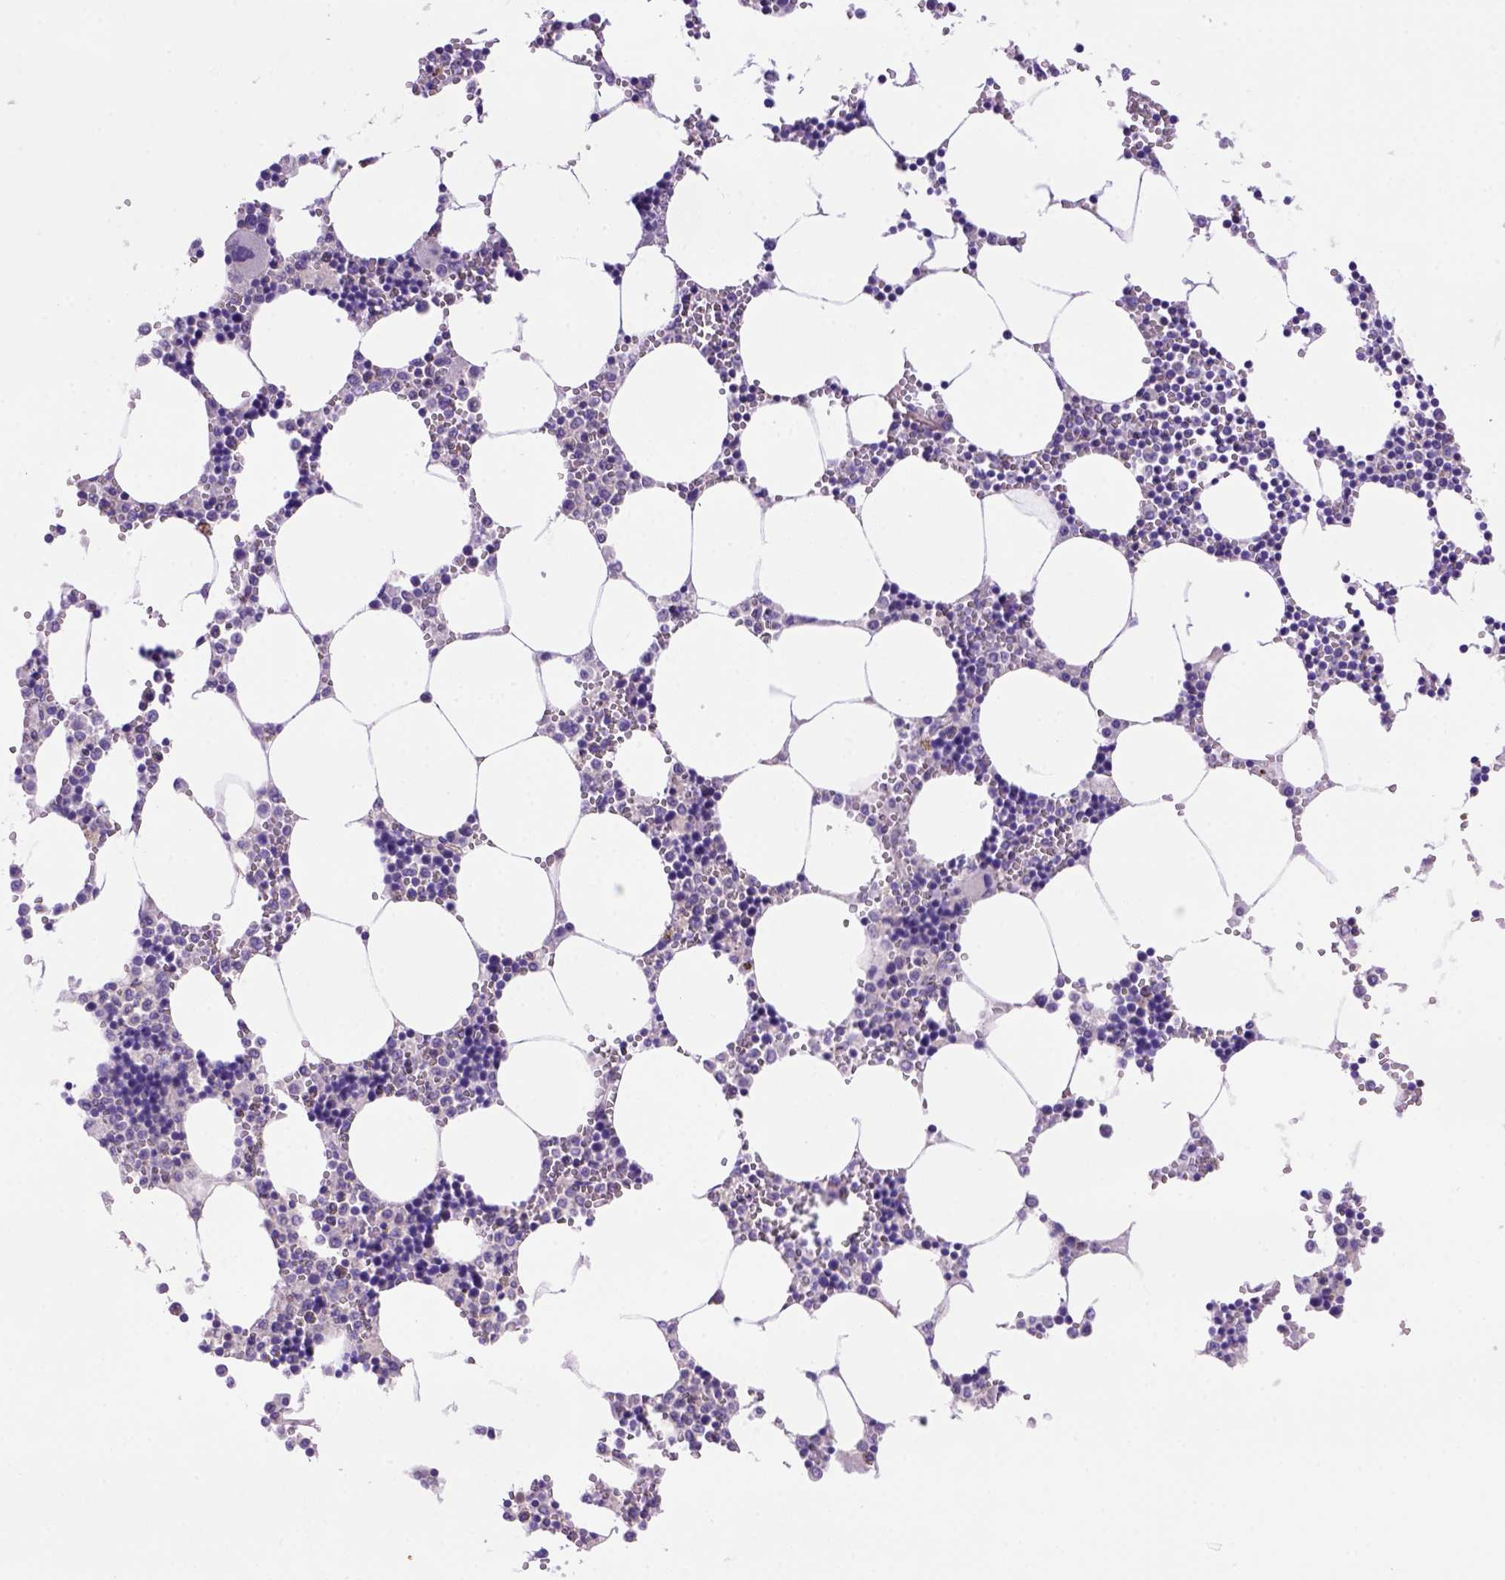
{"staining": {"intensity": "negative", "quantity": "none", "location": "none"}, "tissue": "bone marrow", "cell_type": "Hematopoietic cells", "image_type": "normal", "snomed": [{"axis": "morphology", "description": "Normal tissue, NOS"}, {"axis": "topography", "description": "Bone marrow"}], "caption": "High magnification brightfield microscopy of benign bone marrow stained with DAB (3,3'-diaminobenzidine) (brown) and counterstained with hematoxylin (blue): hematopoietic cells show no significant positivity.", "gene": "PEX12", "patient": {"sex": "male", "age": 54}}